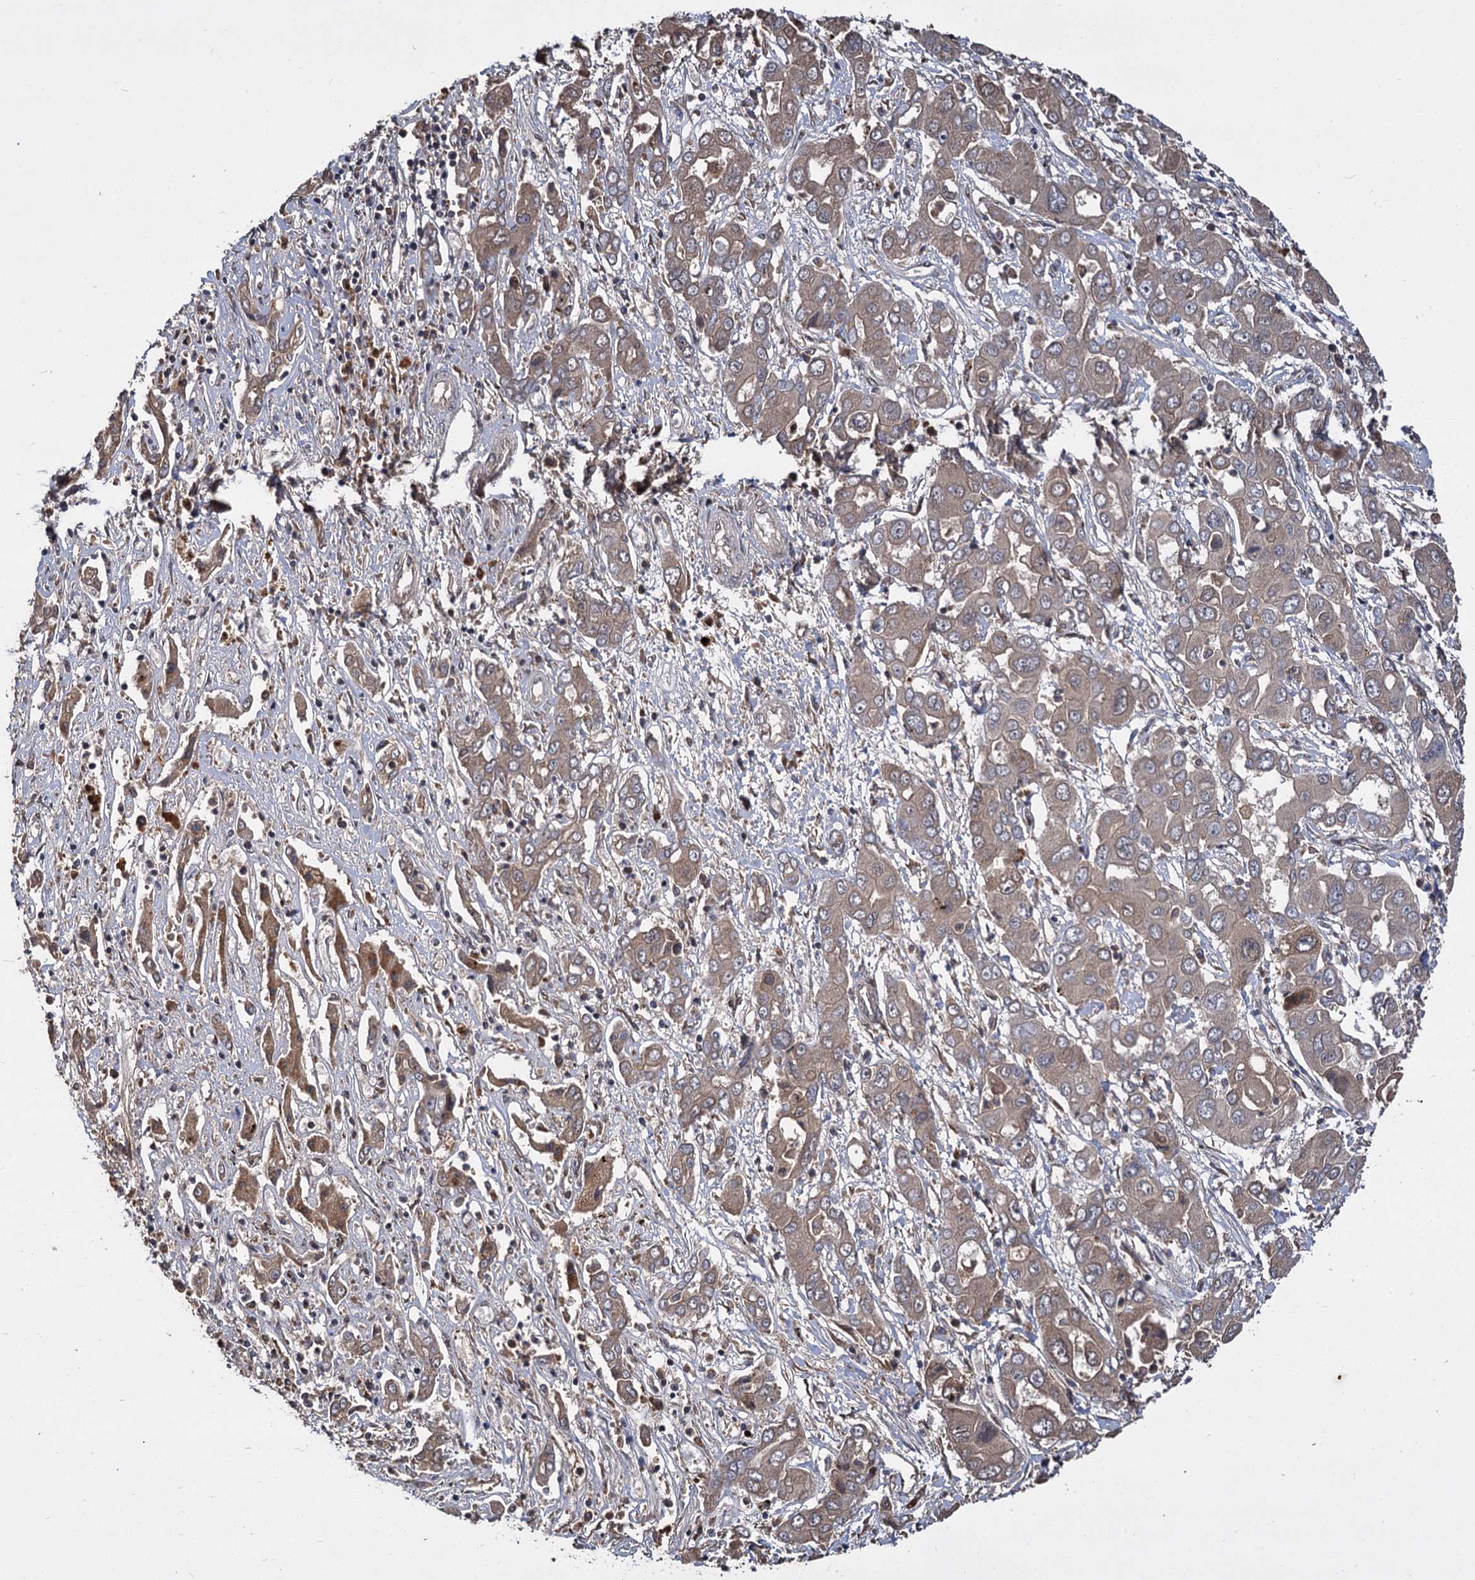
{"staining": {"intensity": "weak", "quantity": "25%-75%", "location": "cytoplasmic/membranous"}, "tissue": "liver cancer", "cell_type": "Tumor cells", "image_type": "cancer", "snomed": [{"axis": "morphology", "description": "Cholangiocarcinoma"}, {"axis": "topography", "description": "Liver"}], "caption": "Immunohistochemical staining of liver cancer (cholangiocarcinoma) demonstrates low levels of weak cytoplasmic/membranous protein expression in approximately 25%-75% of tumor cells.", "gene": "INPPL1", "patient": {"sex": "male", "age": 67}}